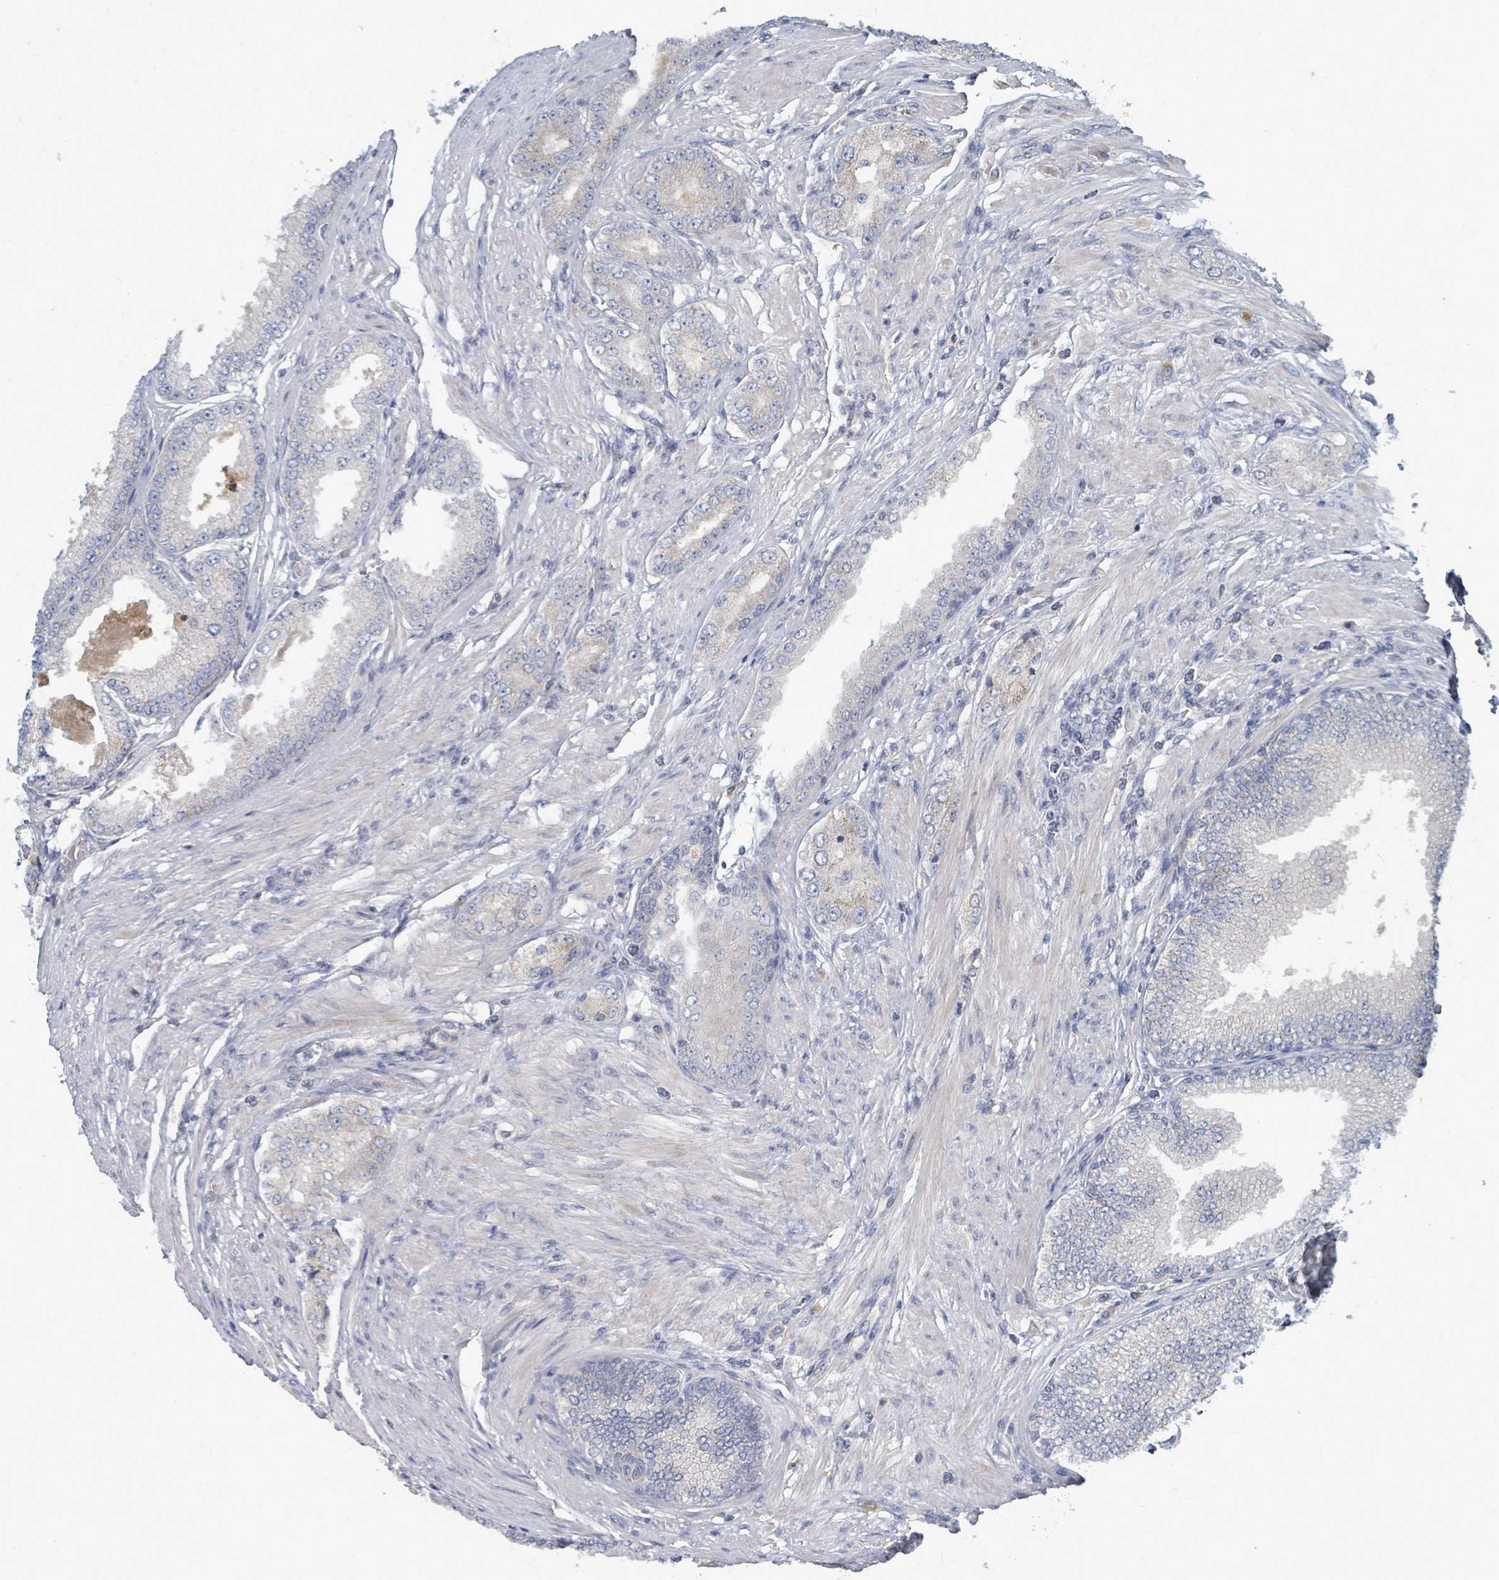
{"staining": {"intensity": "negative", "quantity": "none", "location": "none"}, "tissue": "prostate cancer", "cell_type": "Tumor cells", "image_type": "cancer", "snomed": [{"axis": "morphology", "description": "Adenocarcinoma, High grade"}, {"axis": "topography", "description": "Prostate"}], "caption": "IHC micrograph of neoplastic tissue: prostate cancer (adenocarcinoma (high-grade)) stained with DAB exhibits no significant protein expression in tumor cells. (DAB IHC with hematoxylin counter stain).", "gene": "SLC25A23", "patient": {"sex": "male", "age": 71}}